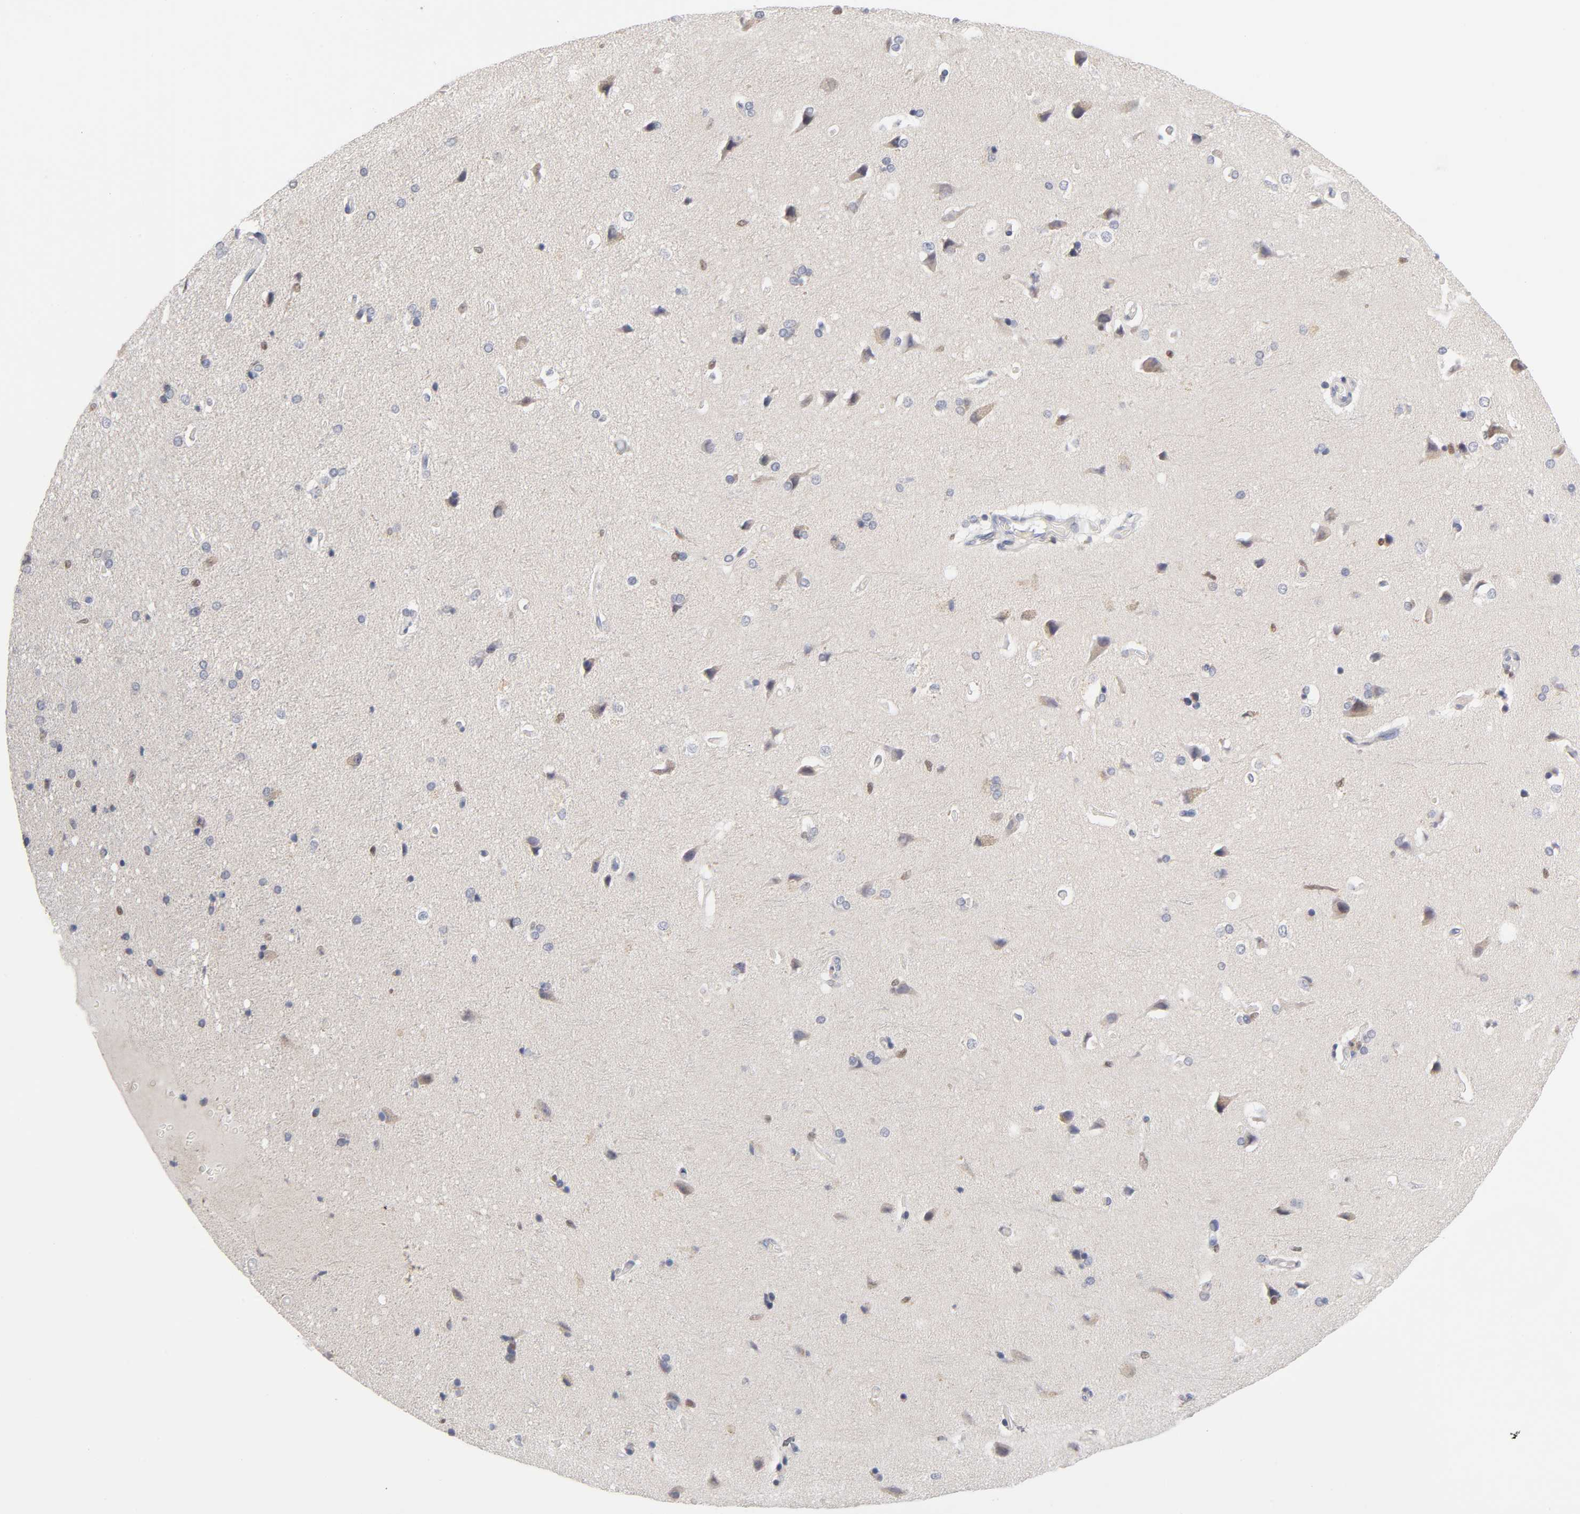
{"staining": {"intensity": "negative", "quantity": "none", "location": "none"}, "tissue": "cerebral cortex", "cell_type": "Endothelial cells", "image_type": "normal", "snomed": [{"axis": "morphology", "description": "Normal tissue, NOS"}, {"axis": "topography", "description": "Cerebral cortex"}], "caption": "Endothelial cells are negative for brown protein staining in unremarkable cerebral cortex. (DAB immunohistochemistry (IHC) visualized using brightfield microscopy, high magnification).", "gene": "RUNX1", "patient": {"sex": "male", "age": 62}}